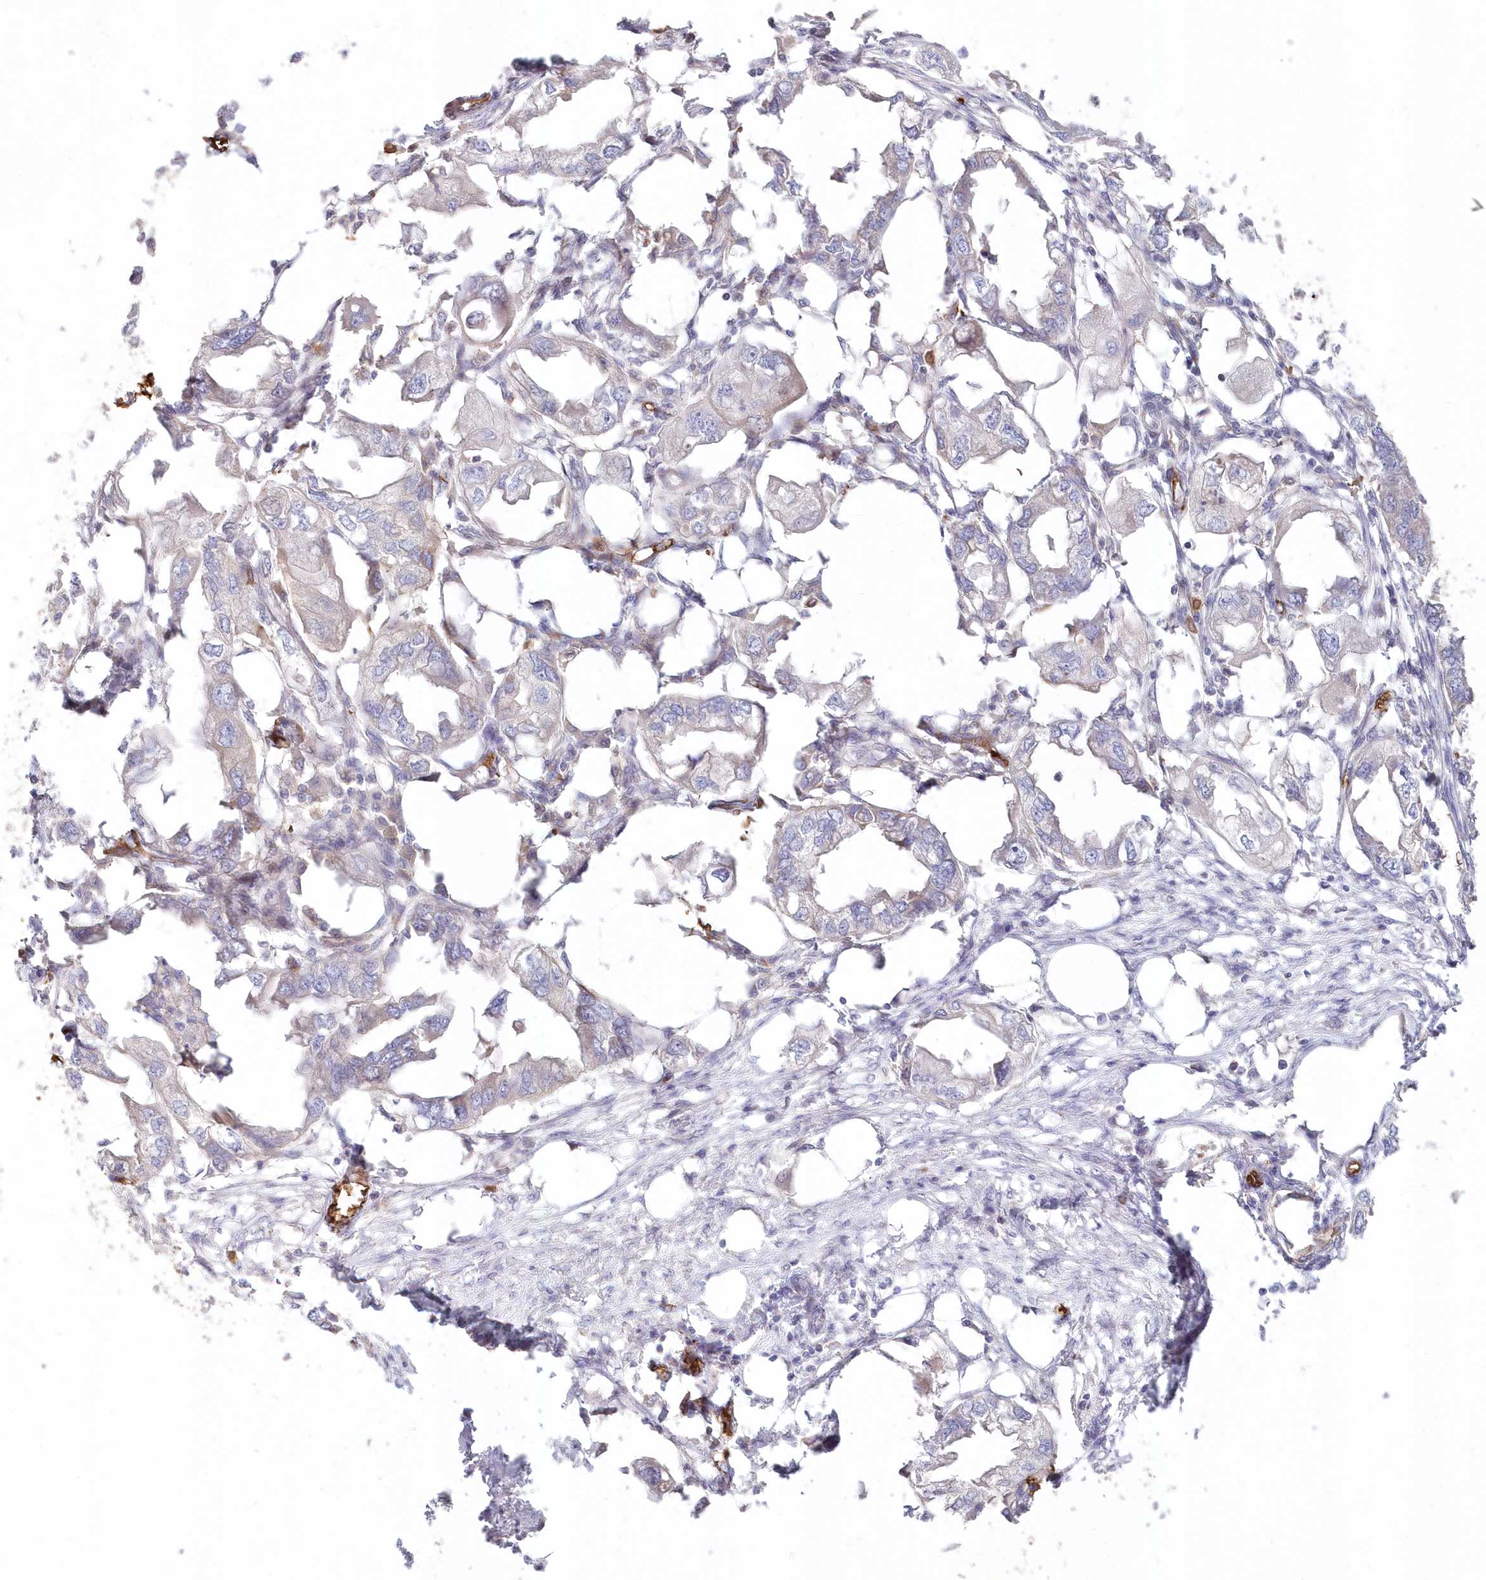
{"staining": {"intensity": "negative", "quantity": "none", "location": "none"}, "tissue": "endometrial cancer", "cell_type": "Tumor cells", "image_type": "cancer", "snomed": [{"axis": "morphology", "description": "Adenocarcinoma, NOS"}, {"axis": "morphology", "description": "Adenocarcinoma, metastatic, NOS"}, {"axis": "topography", "description": "Adipose tissue"}, {"axis": "topography", "description": "Endometrium"}], "caption": "Immunohistochemistry of human adenocarcinoma (endometrial) displays no positivity in tumor cells.", "gene": "SERINC1", "patient": {"sex": "female", "age": 67}}